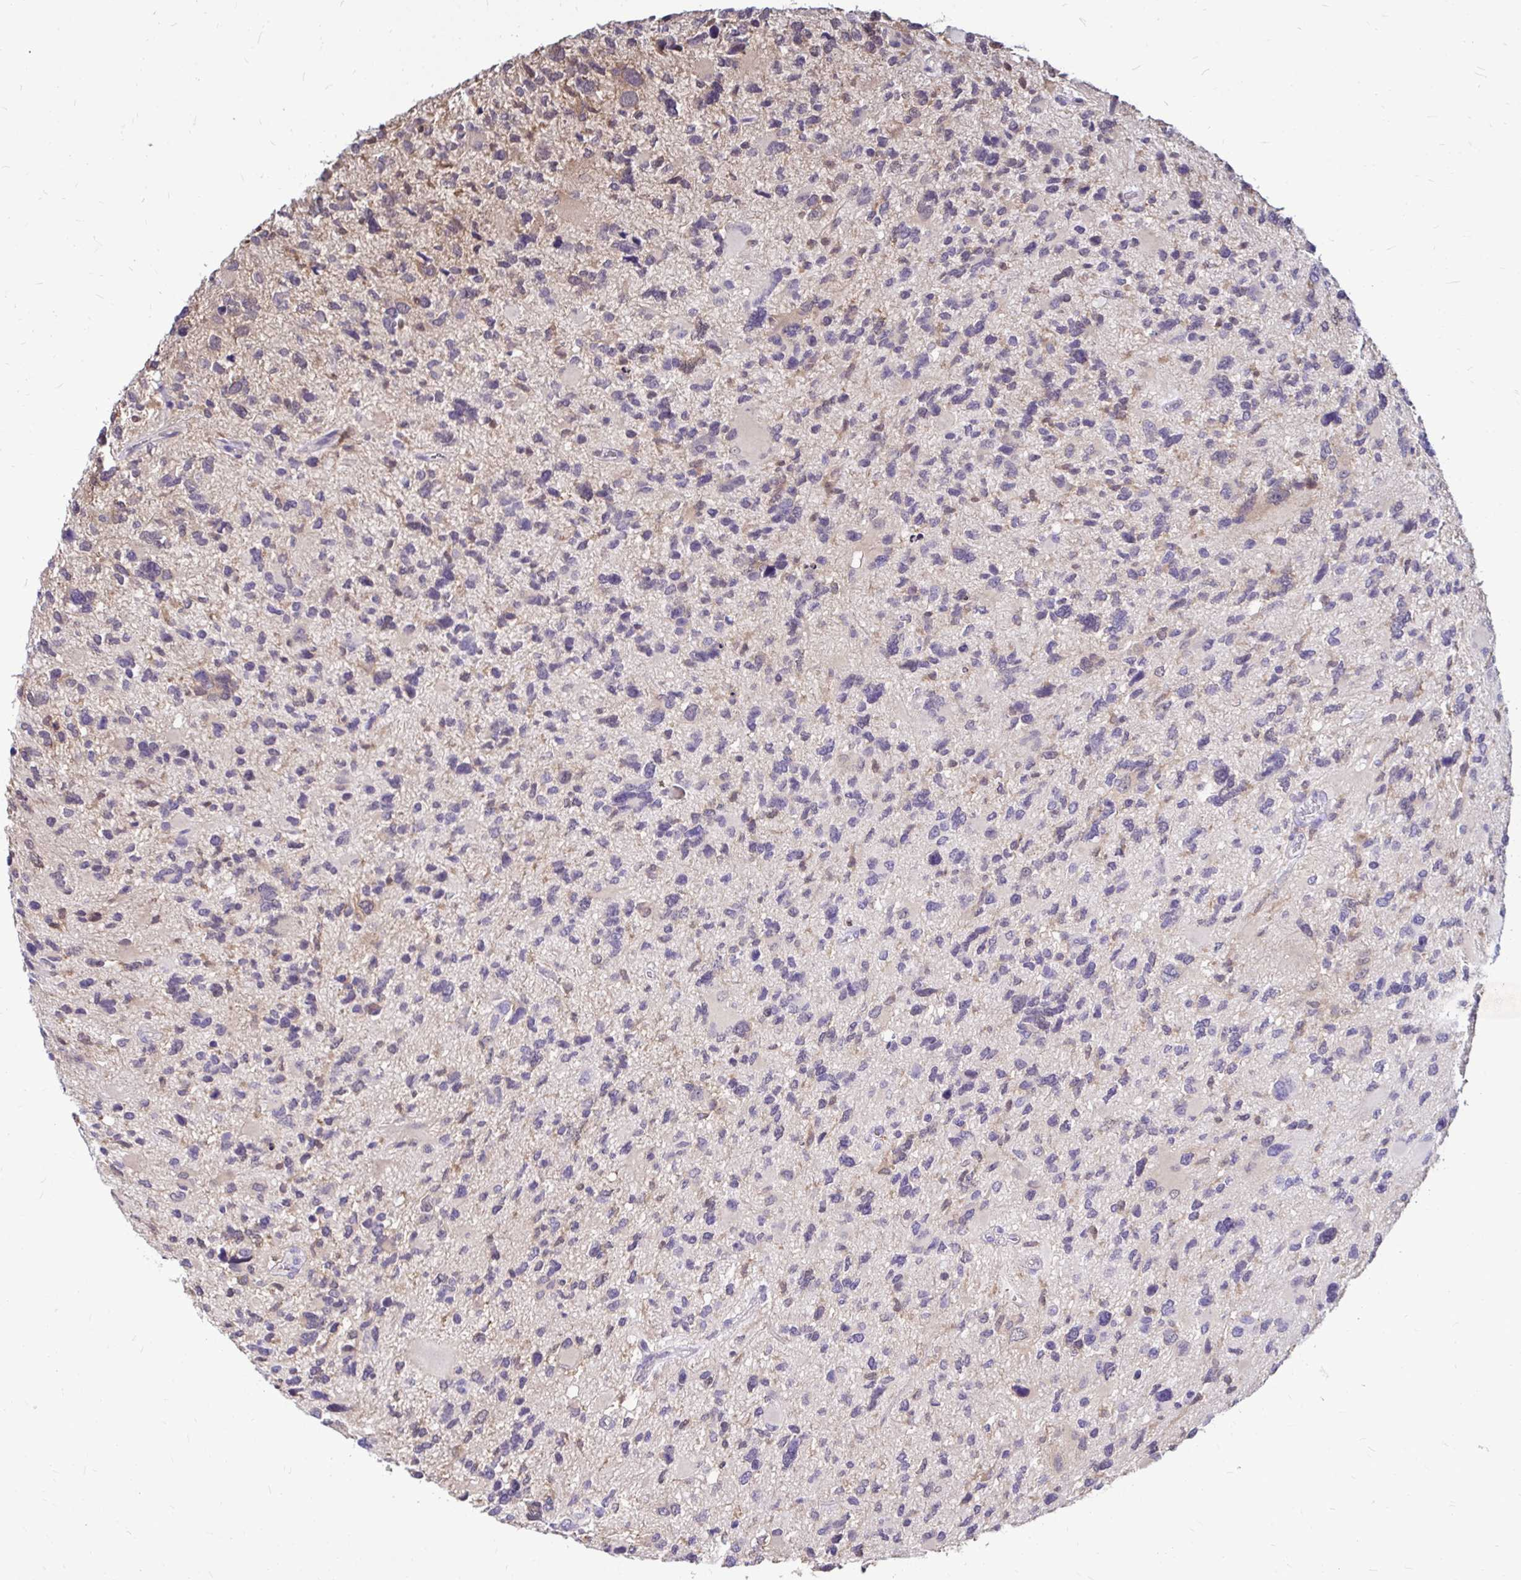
{"staining": {"intensity": "negative", "quantity": "none", "location": "none"}, "tissue": "glioma", "cell_type": "Tumor cells", "image_type": "cancer", "snomed": [{"axis": "morphology", "description": "Glioma, malignant, High grade"}, {"axis": "topography", "description": "Brain"}], "caption": "A high-resolution photomicrograph shows IHC staining of malignant glioma (high-grade), which demonstrates no significant positivity in tumor cells.", "gene": "IDH1", "patient": {"sex": "female", "age": 11}}